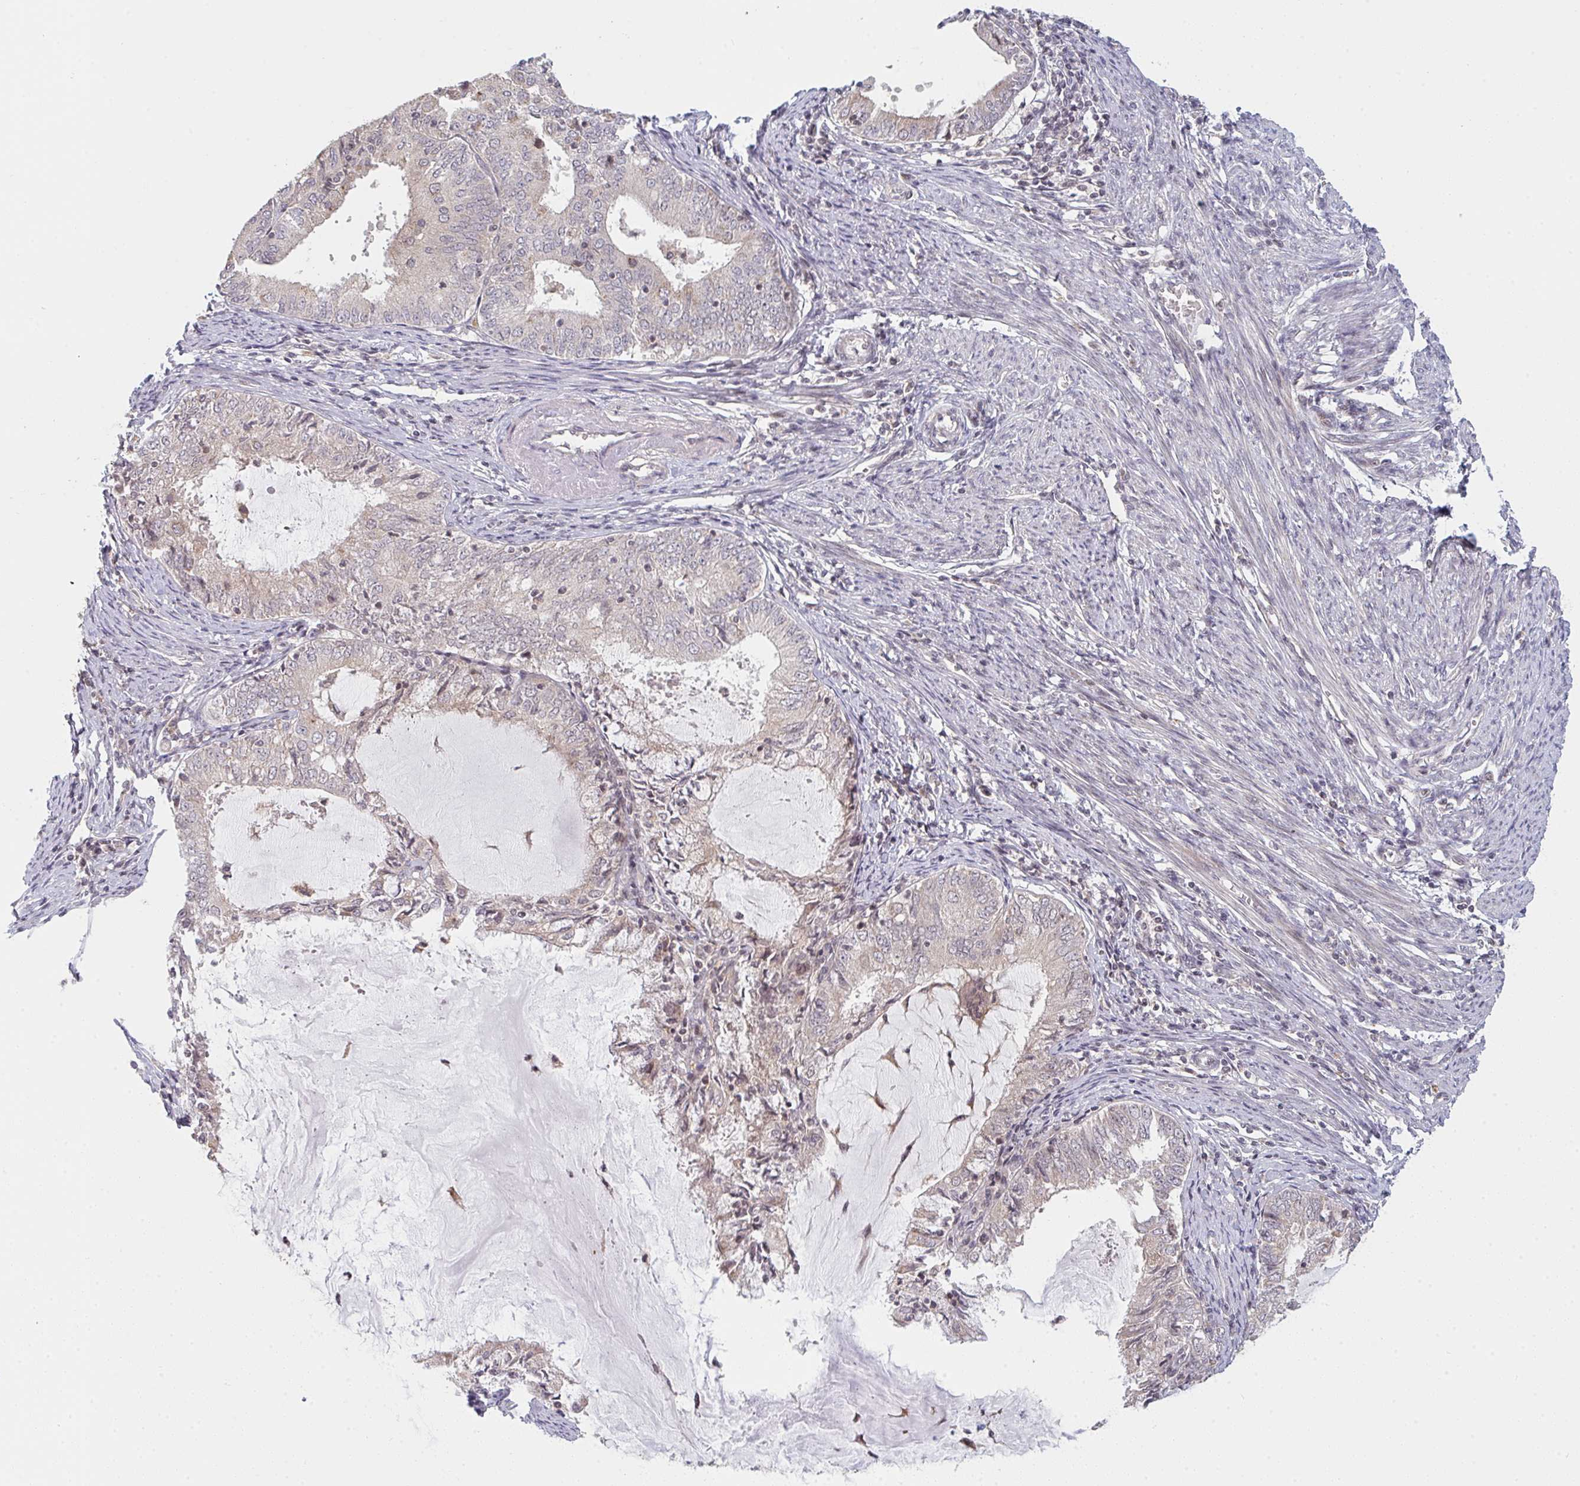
{"staining": {"intensity": "negative", "quantity": "none", "location": "none"}, "tissue": "endometrial cancer", "cell_type": "Tumor cells", "image_type": "cancer", "snomed": [{"axis": "morphology", "description": "Adenocarcinoma, NOS"}, {"axis": "topography", "description": "Endometrium"}], "caption": "This photomicrograph is of endometrial cancer (adenocarcinoma) stained with immunohistochemistry (IHC) to label a protein in brown with the nuclei are counter-stained blue. There is no expression in tumor cells.", "gene": "DCST1", "patient": {"sex": "female", "age": 57}}